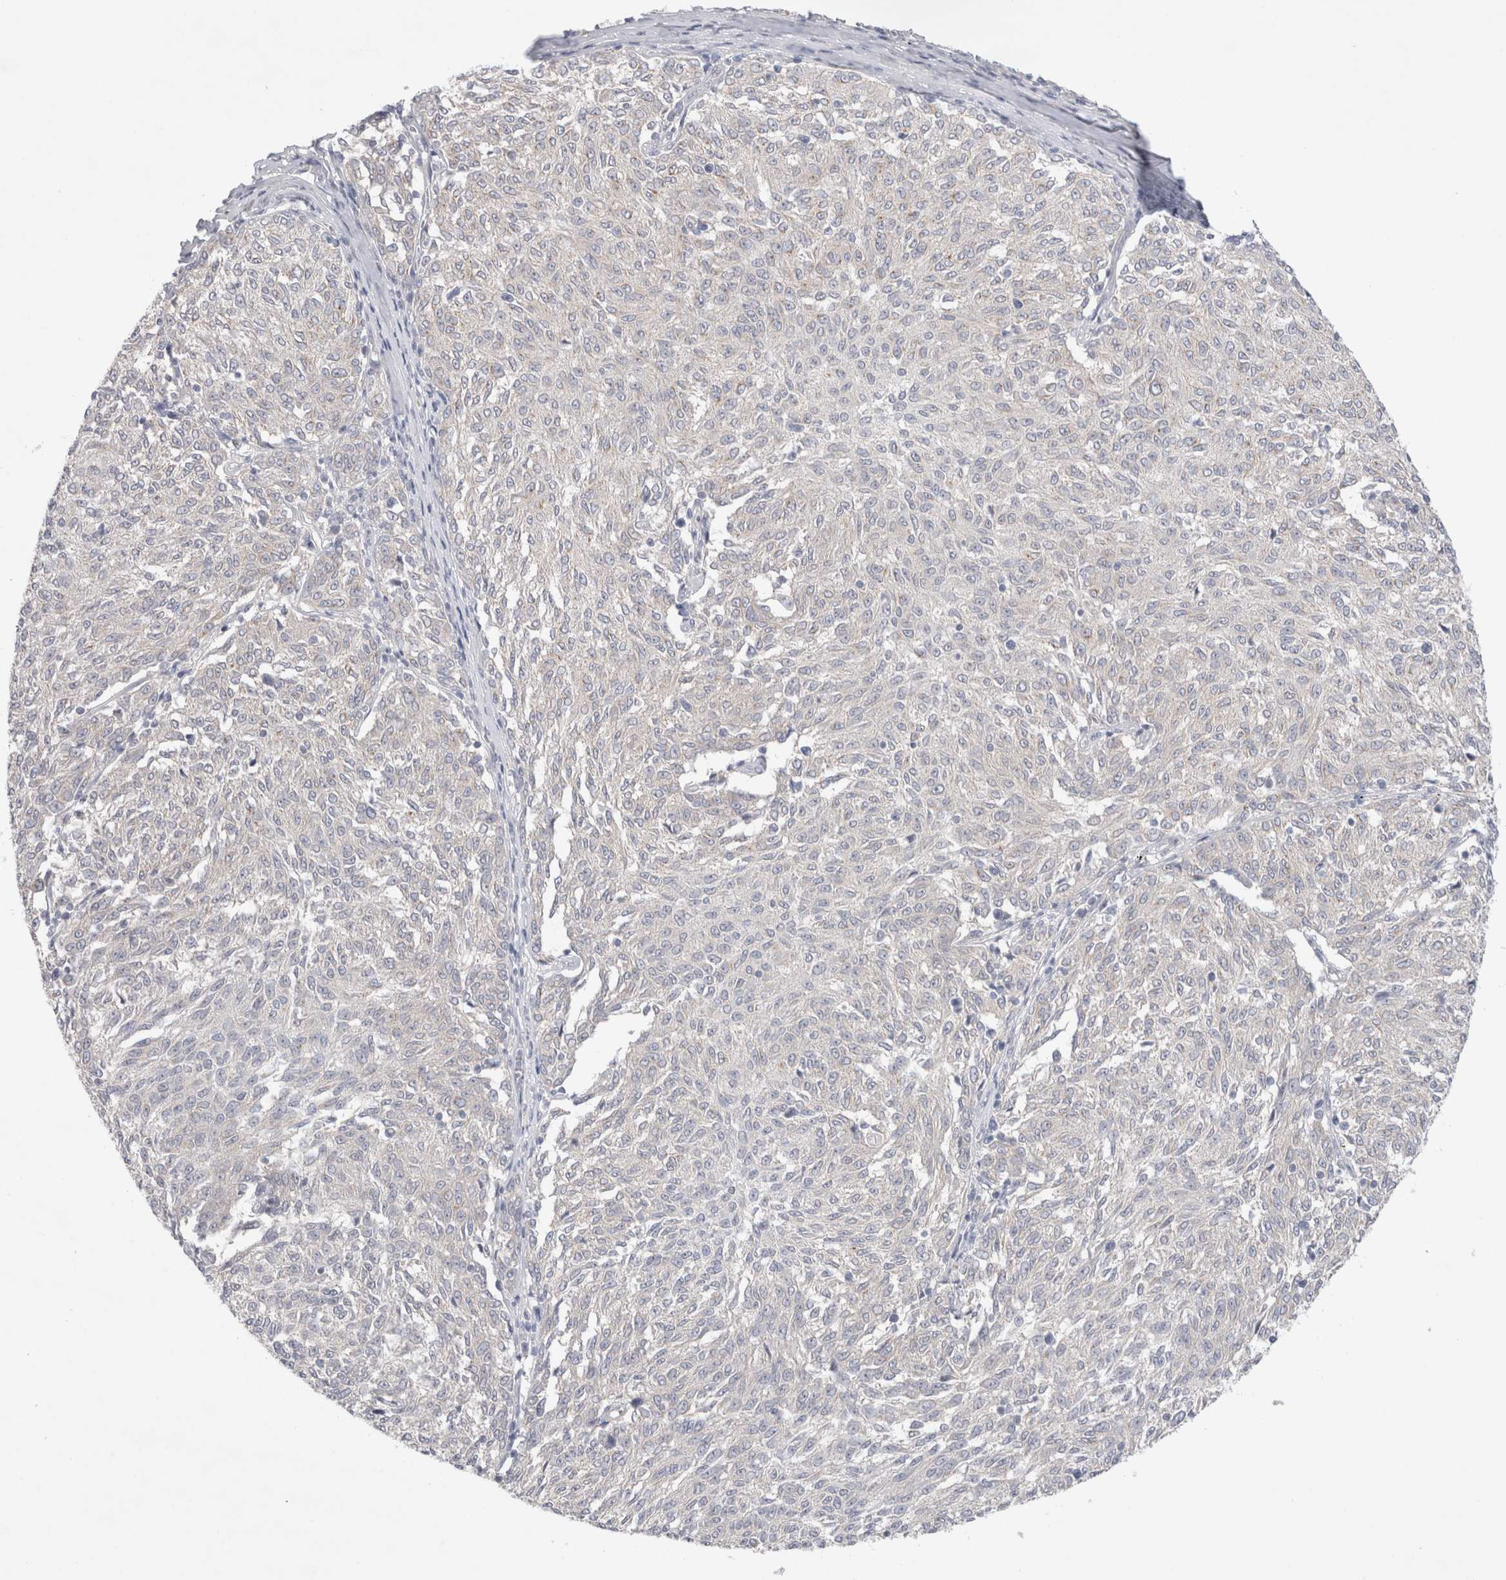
{"staining": {"intensity": "negative", "quantity": "none", "location": "none"}, "tissue": "melanoma", "cell_type": "Tumor cells", "image_type": "cancer", "snomed": [{"axis": "morphology", "description": "Malignant melanoma, NOS"}, {"axis": "topography", "description": "Skin"}], "caption": "An immunohistochemistry photomicrograph of melanoma is shown. There is no staining in tumor cells of melanoma.", "gene": "BICD2", "patient": {"sex": "female", "age": 72}}